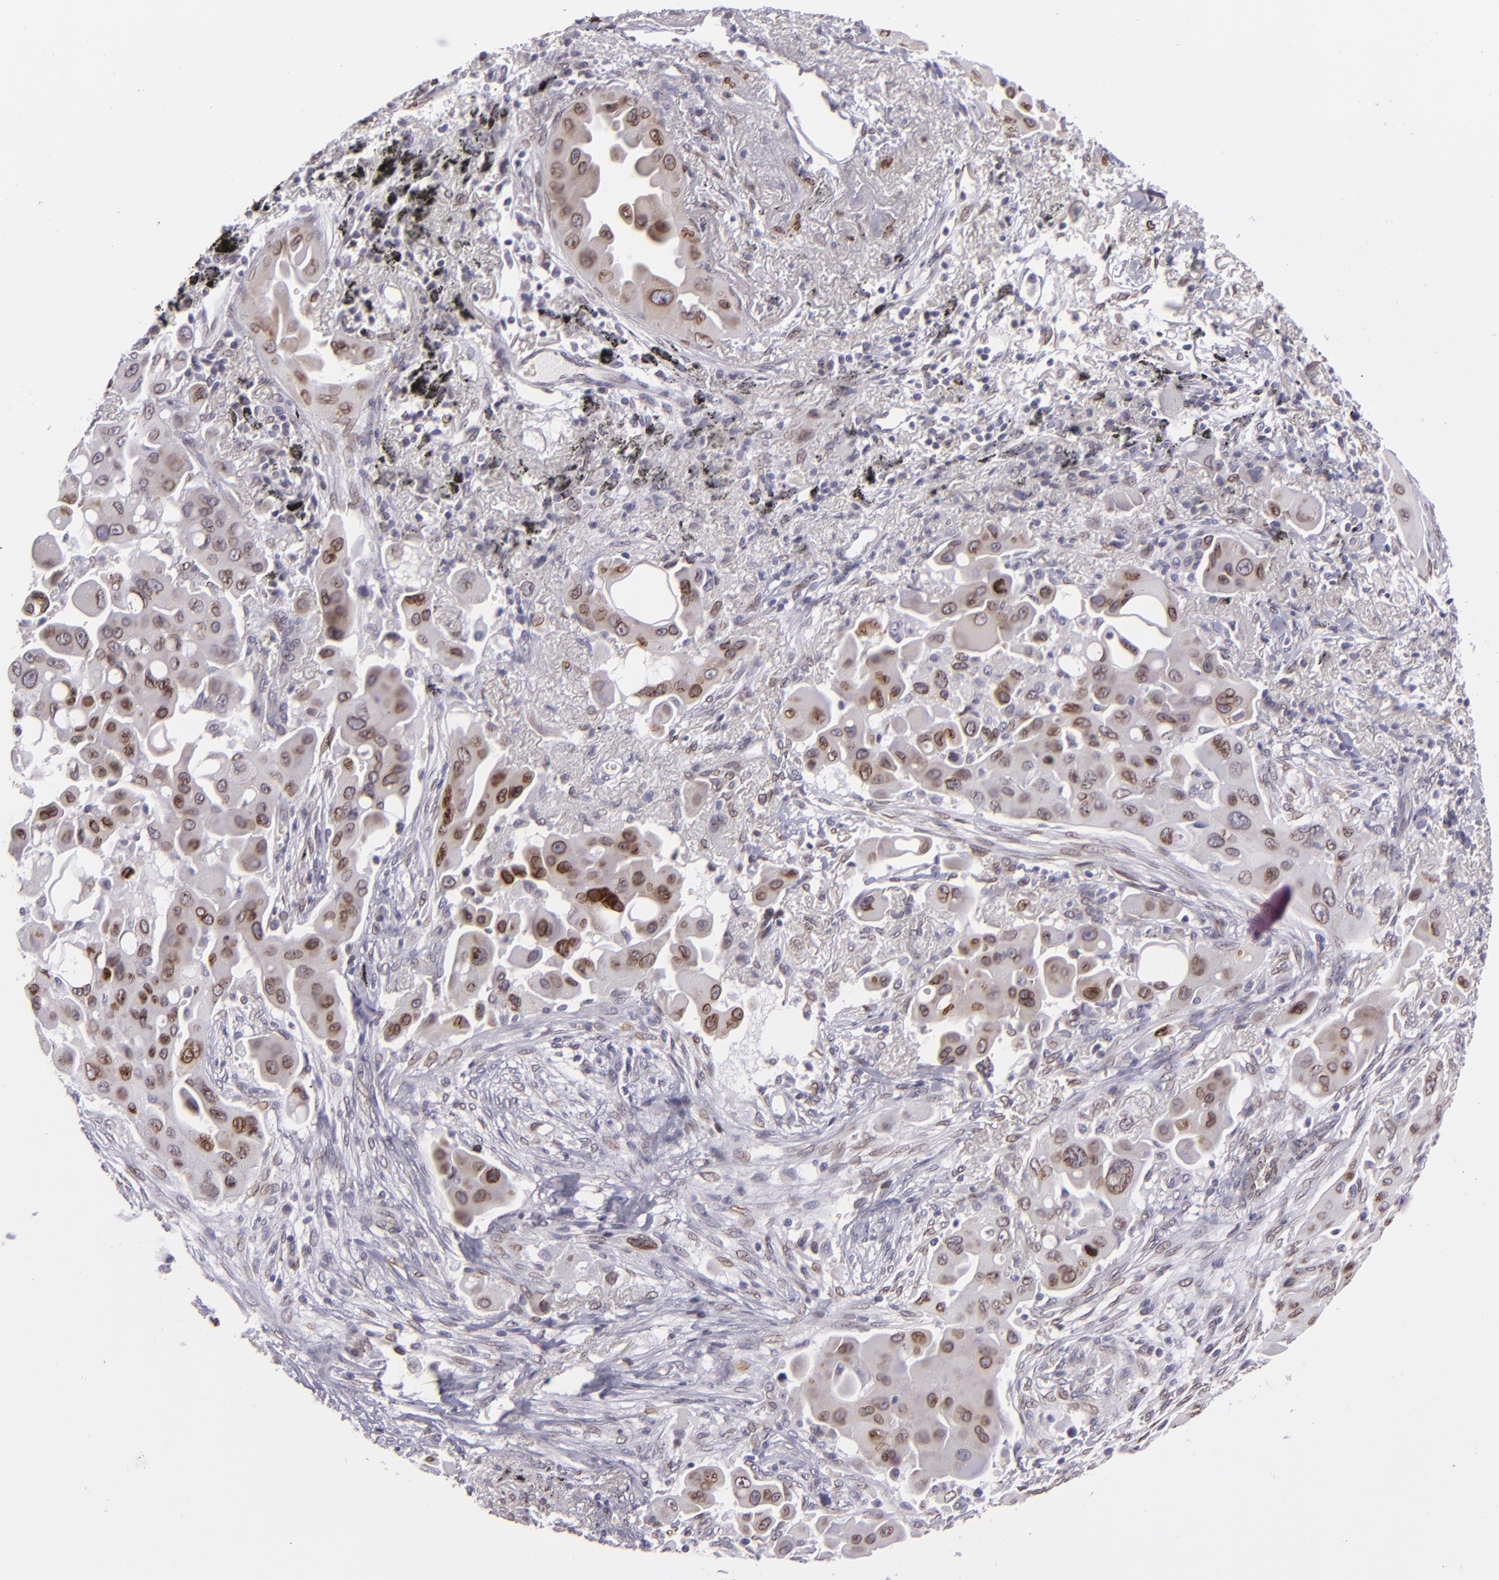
{"staining": {"intensity": "moderate", "quantity": ">75%", "location": "nuclear"}, "tissue": "lung cancer", "cell_type": "Tumor cells", "image_type": "cancer", "snomed": [{"axis": "morphology", "description": "Adenocarcinoma, NOS"}, {"axis": "topography", "description": "Lung"}], "caption": "Immunohistochemical staining of human lung cancer (adenocarcinoma) demonstrates medium levels of moderate nuclear protein staining in about >75% of tumor cells.", "gene": "EMD", "patient": {"sex": "male", "age": 68}}